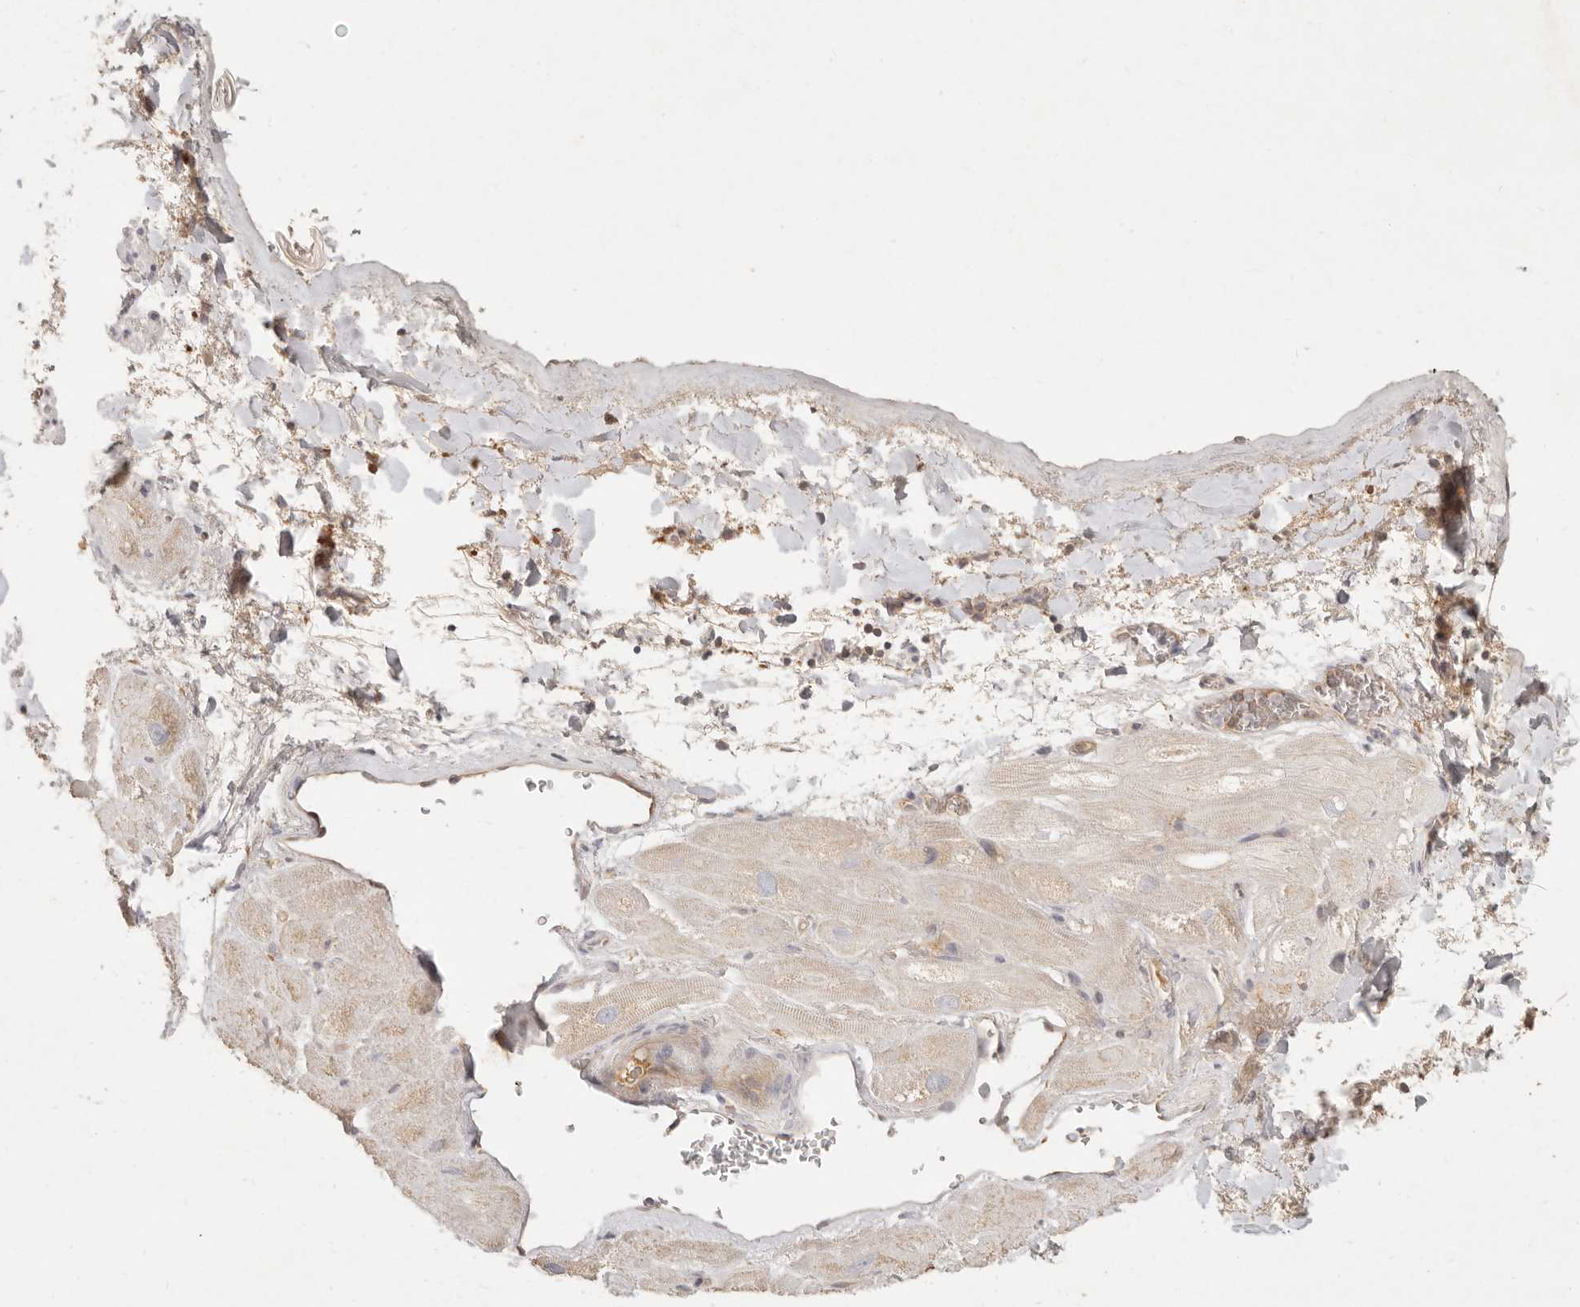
{"staining": {"intensity": "negative", "quantity": "none", "location": "none"}, "tissue": "heart muscle", "cell_type": "Cardiomyocytes", "image_type": "normal", "snomed": [{"axis": "morphology", "description": "Normal tissue, NOS"}, {"axis": "topography", "description": "Heart"}], "caption": "The image exhibits no staining of cardiomyocytes in normal heart muscle.", "gene": "NECAP2", "patient": {"sex": "male", "age": 49}}